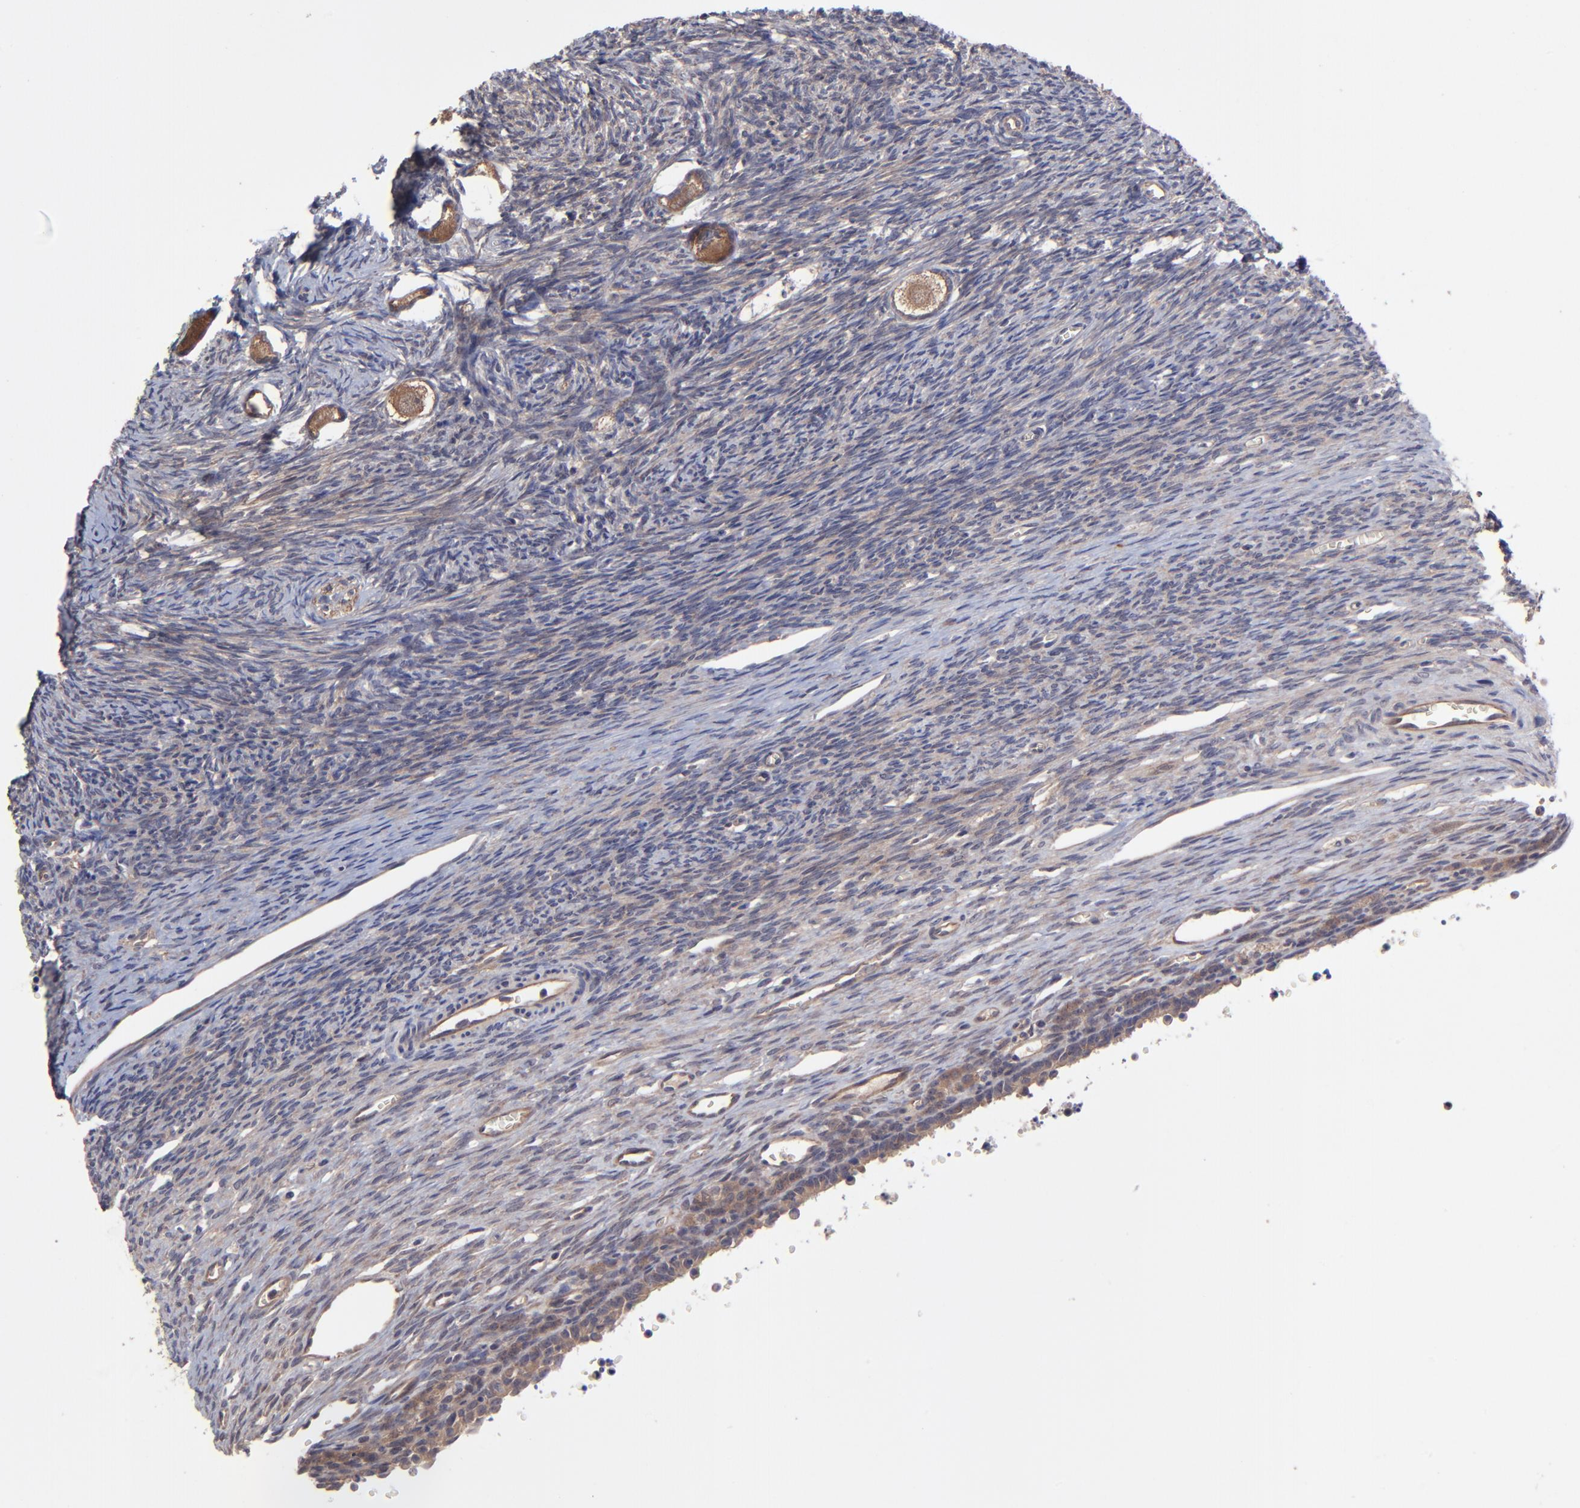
{"staining": {"intensity": "moderate", "quantity": ">75%", "location": "cytoplasmic/membranous"}, "tissue": "ovary", "cell_type": "Follicle cells", "image_type": "normal", "snomed": [{"axis": "morphology", "description": "Normal tissue, NOS"}, {"axis": "topography", "description": "Ovary"}], "caption": "A medium amount of moderate cytoplasmic/membranous positivity is present in approximately >75% of follicle cells in normal ovary.", "gene": "ZNF780A", "patient": {"sex": "female", "age": 27}}